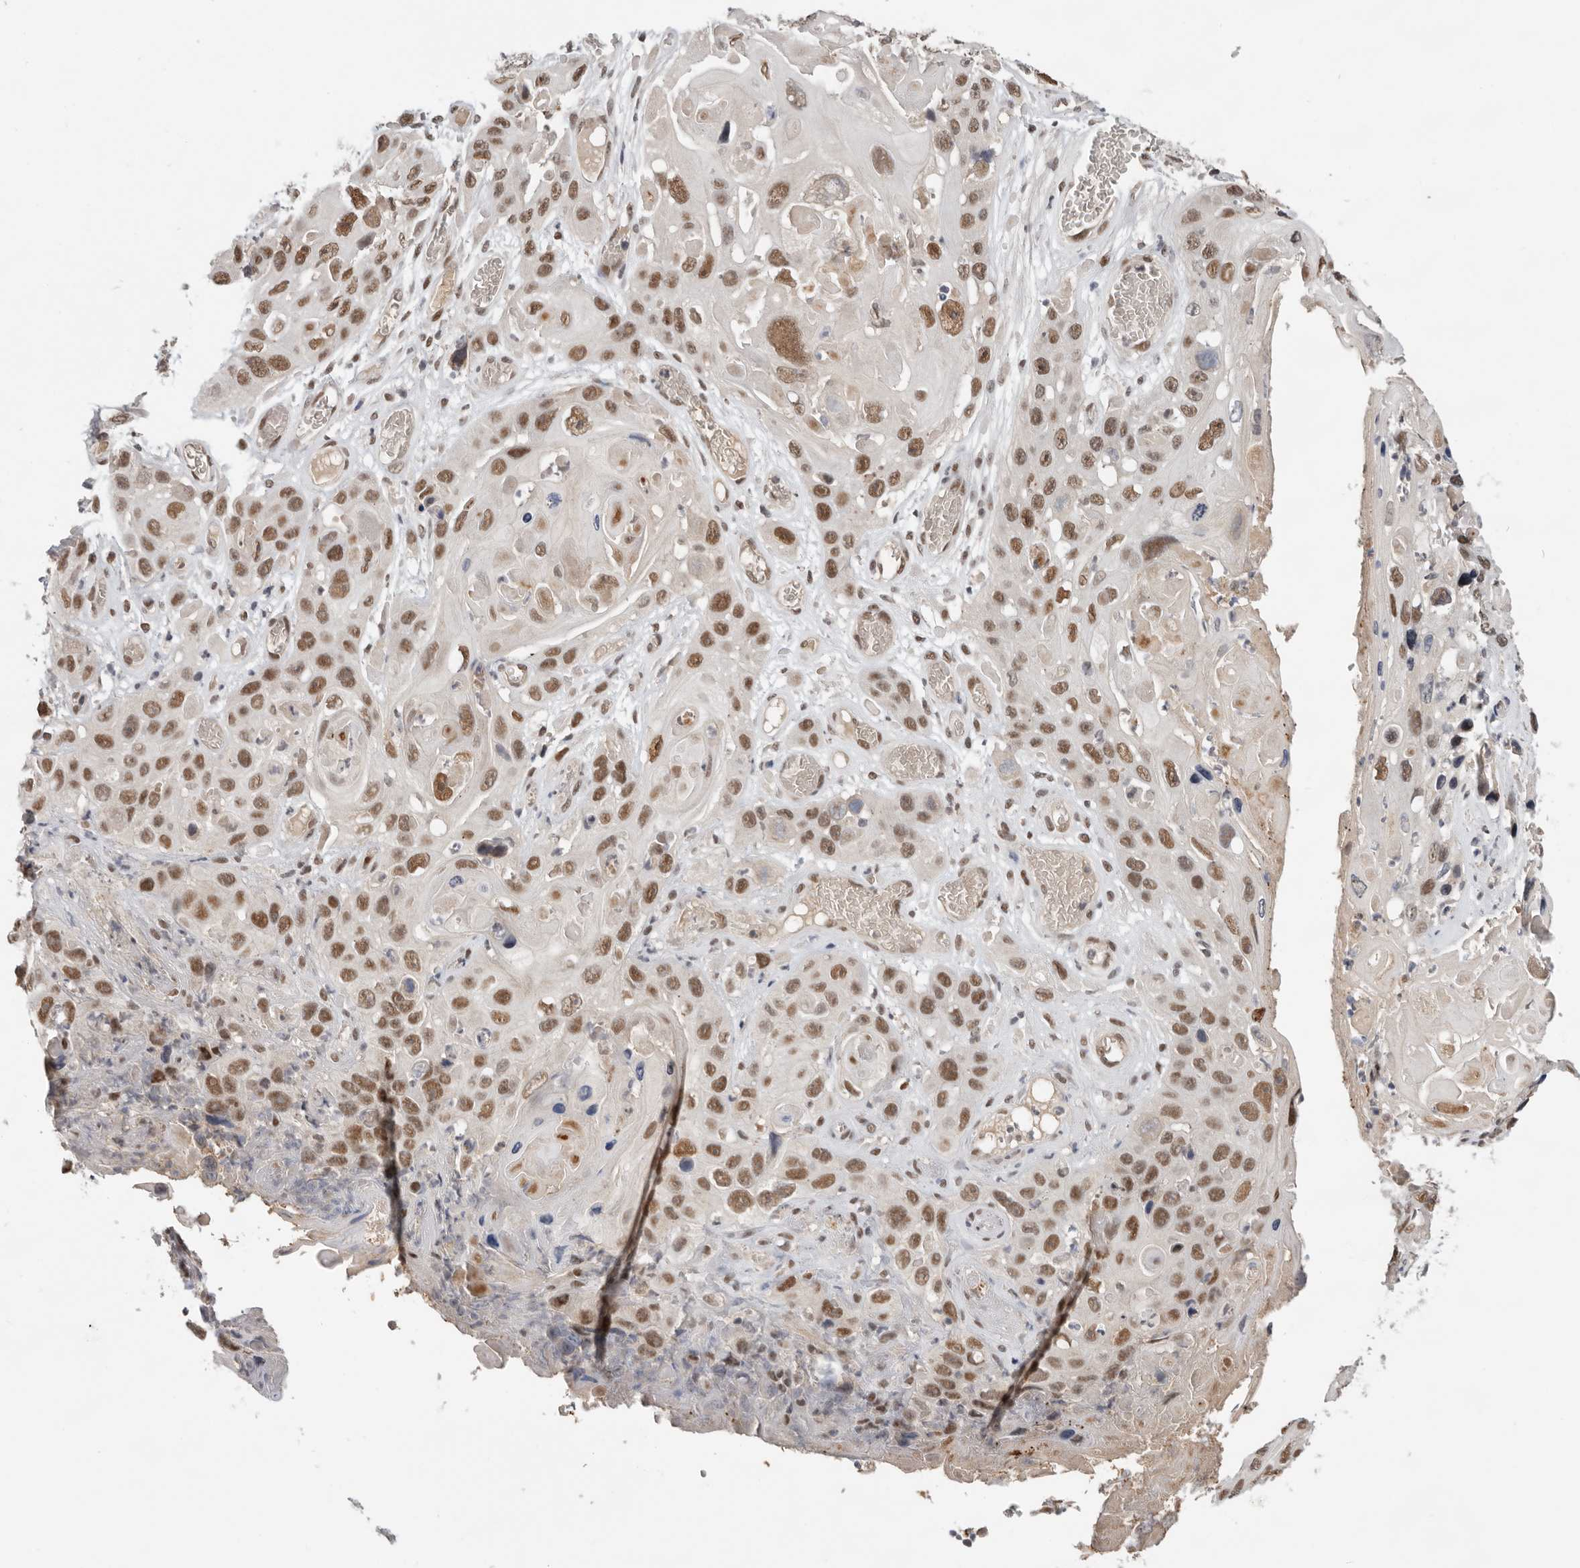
{"staining": {"intensity": "moderate", "quantity": ">75%", "location": "nuclear"}, "tissue": "skin cancer", "cell_type": "Tumor cells", "image_type": "cancer", "snomed": [{"axis": "morphology", "description": "Squamous cell carcinoma, NOS"}, {"axis": "topography", "description": "Skin"}], "caption": "A brown stain highlights moderate nuclear expression of a protein in skin cancer tumor cells. (Stains: DAB in brown, nuclei in blue, Microscopy: brightfield microscopy at high magnification).", "gene": "BRCA2", "patient": {"sex": "male", "age": 55}}